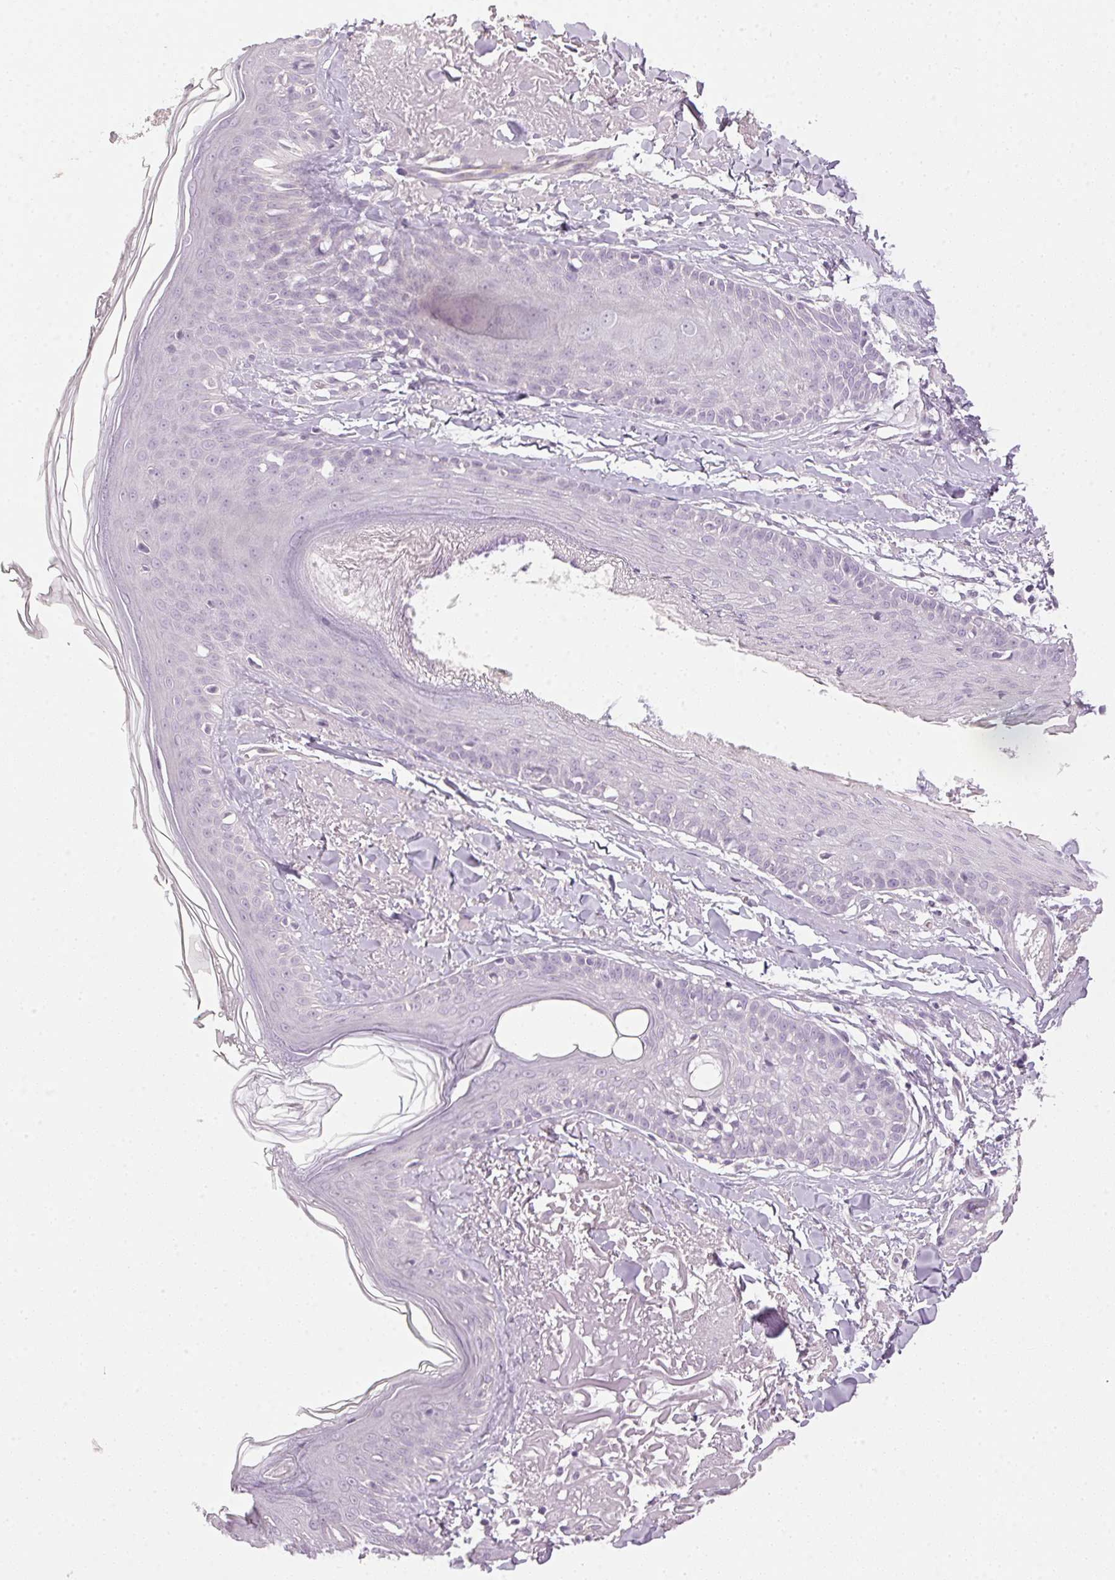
{"staining": {"intensity": "negative", "quantity": "none", "location": "none"}, "tissue": "skin", "cell_type": "Fibroblasts", "image_type": "normal", "snomed": [{"axis": "morphology", "description": "Normal tissue, NOS"}, {"axis": "morphology", "description": "Malignant melanoma, NOS"}, {"axis": "topography", "description": "Skin"}], "caption": "Micrograph shows no significant protein expression in fibroblasts of normal skin. The staining was performed using DAB (3,3'-diaminobenzidine) to visualize the protein expression in brown, while the nuclei were stained in blue with hematoxylin (Magnification: 20x).", "gene": "RAX2", "patient": {"sex": "male", "age": 80}}